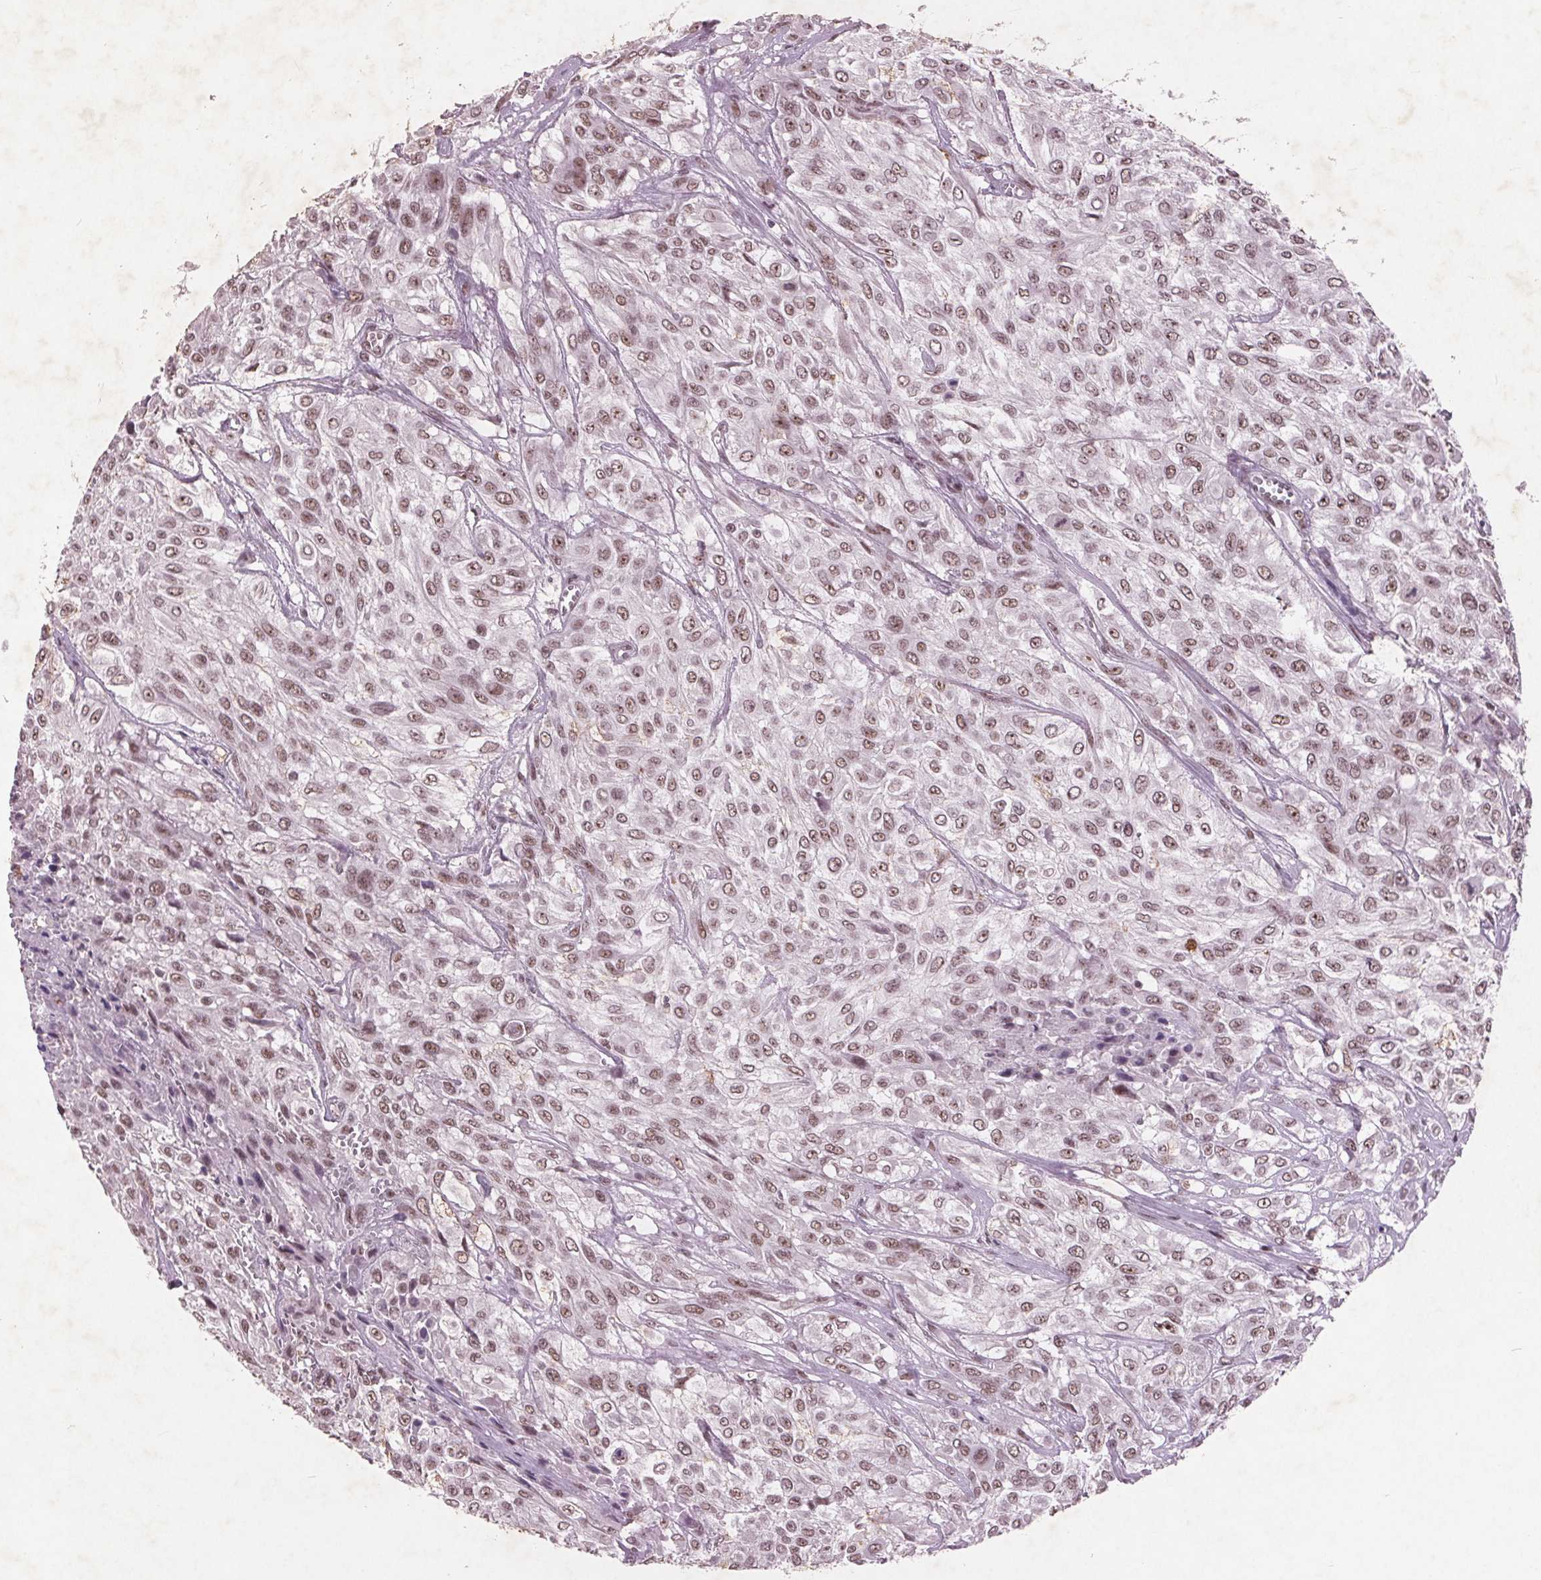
{"staining": {"intensity": "moderate", "quantity": ">75%", "location": "nuclear"}, "tissue": "urothelial cancer", "cell_type": "Tumor cells", "image_type": "cancer", "snomed": [{"axis": "morphology", "description": "Urothelial carcinoma, High grade"}, {"axis": "topography", "description": "Urinary bladder"}], "caption": "A medium amount of moderate nuclear positivity is appreciated in about >75% of tumor cells in urothelial cancer tissue. (IHC, brightfield microscopy, high magnification).", "gene": "RPS6KA2", "patient": {"sex": "male", "age": 57}}